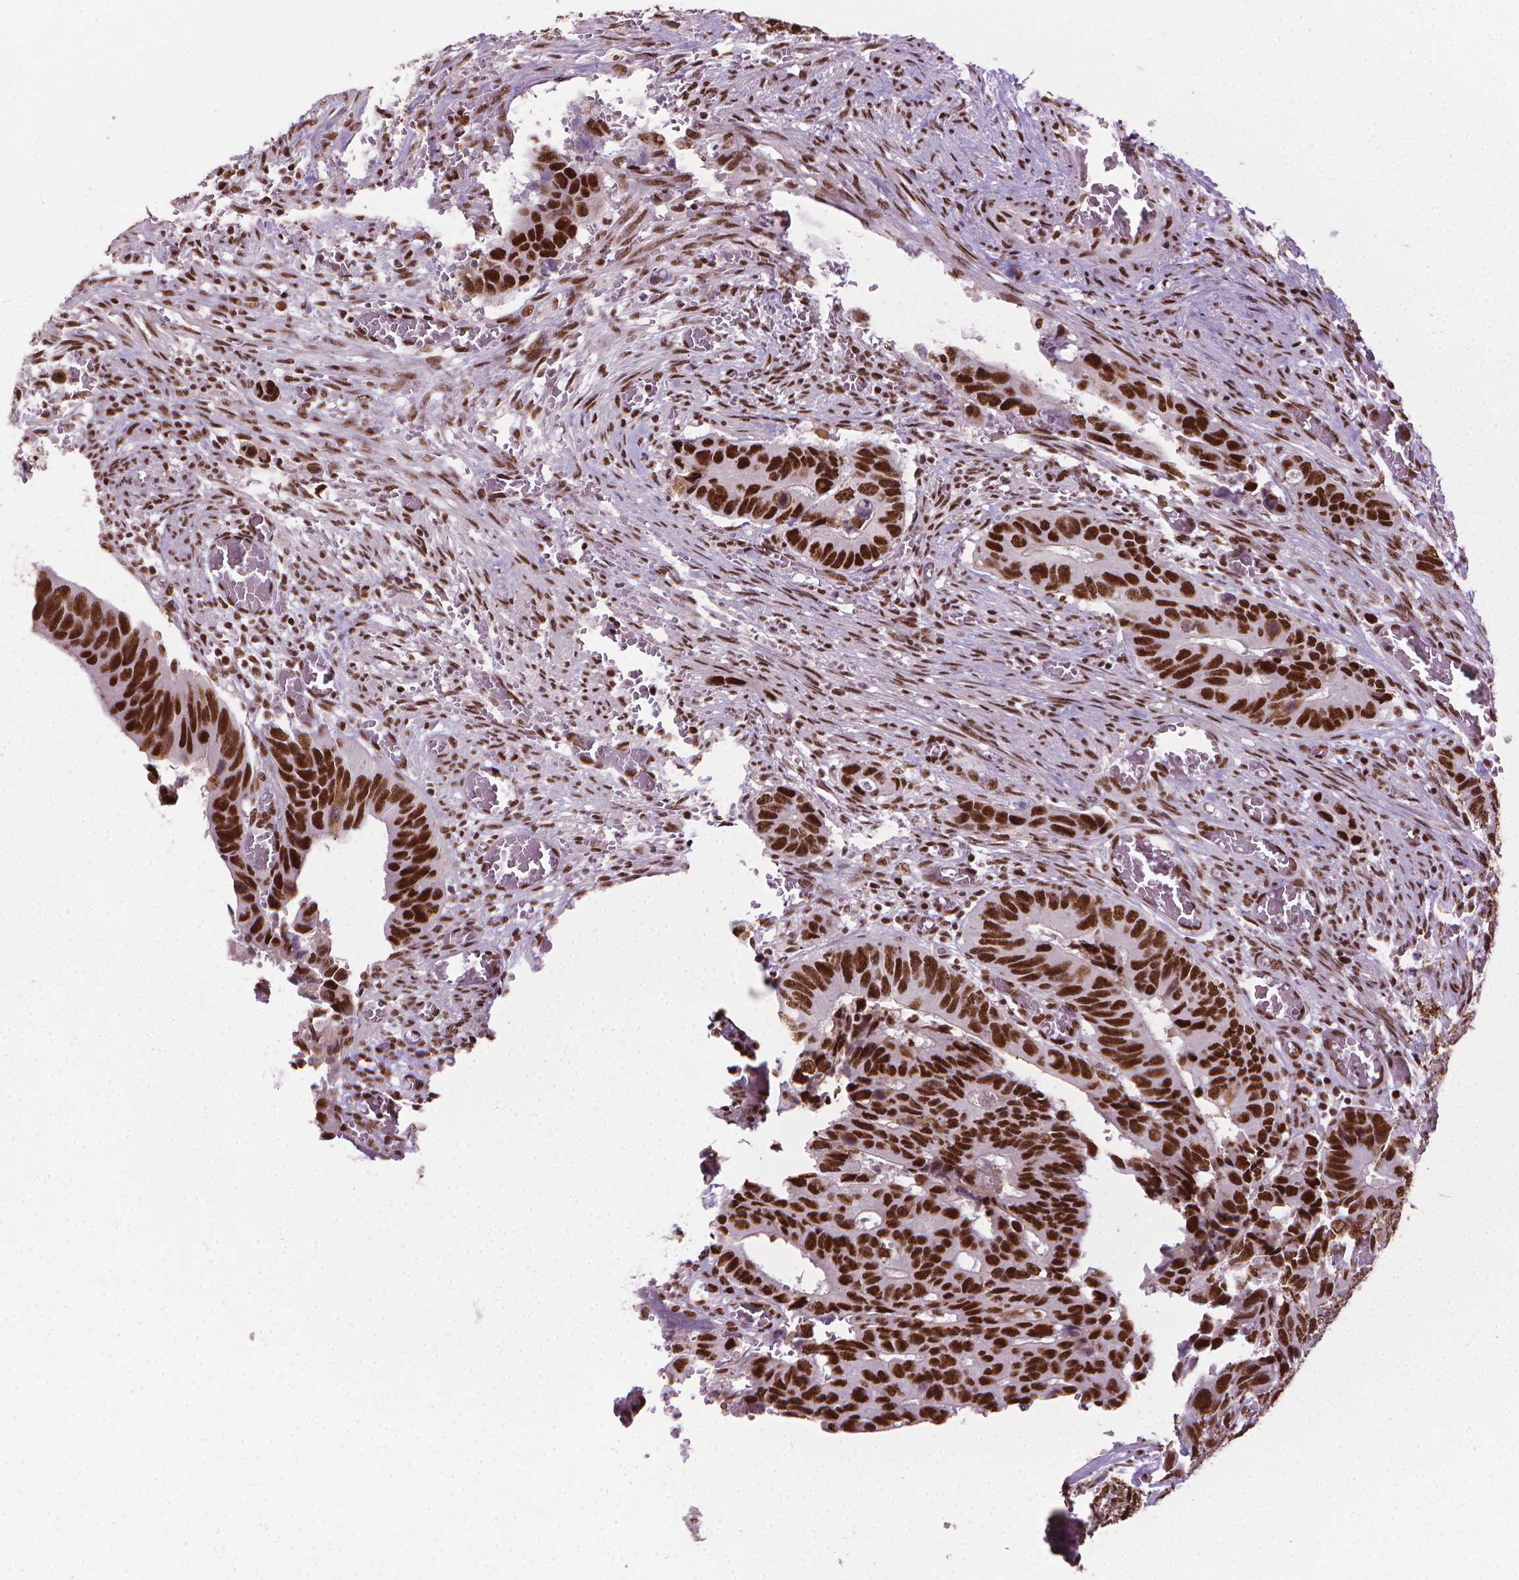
{"staining": {"intensity": "strong", "quantity": ">75%", "location": "nuclear"}, "tissue": "colorectal cancer", "cell_type": "Tumor cells", "image_type": "cancer", "snomed": [{"axis": "morphology", "description": "Adenocarcinoma, NOS"}, {"axis": "topography", "description": "Colon"}], "caption": "The image displays a brown stain indicating the presence of a protein in the nuclear of tumor cells in colorectal cancer (adenocarcinoma).", "gene": "AKAP8", "patient": {"sex": "male", "age": 49}}